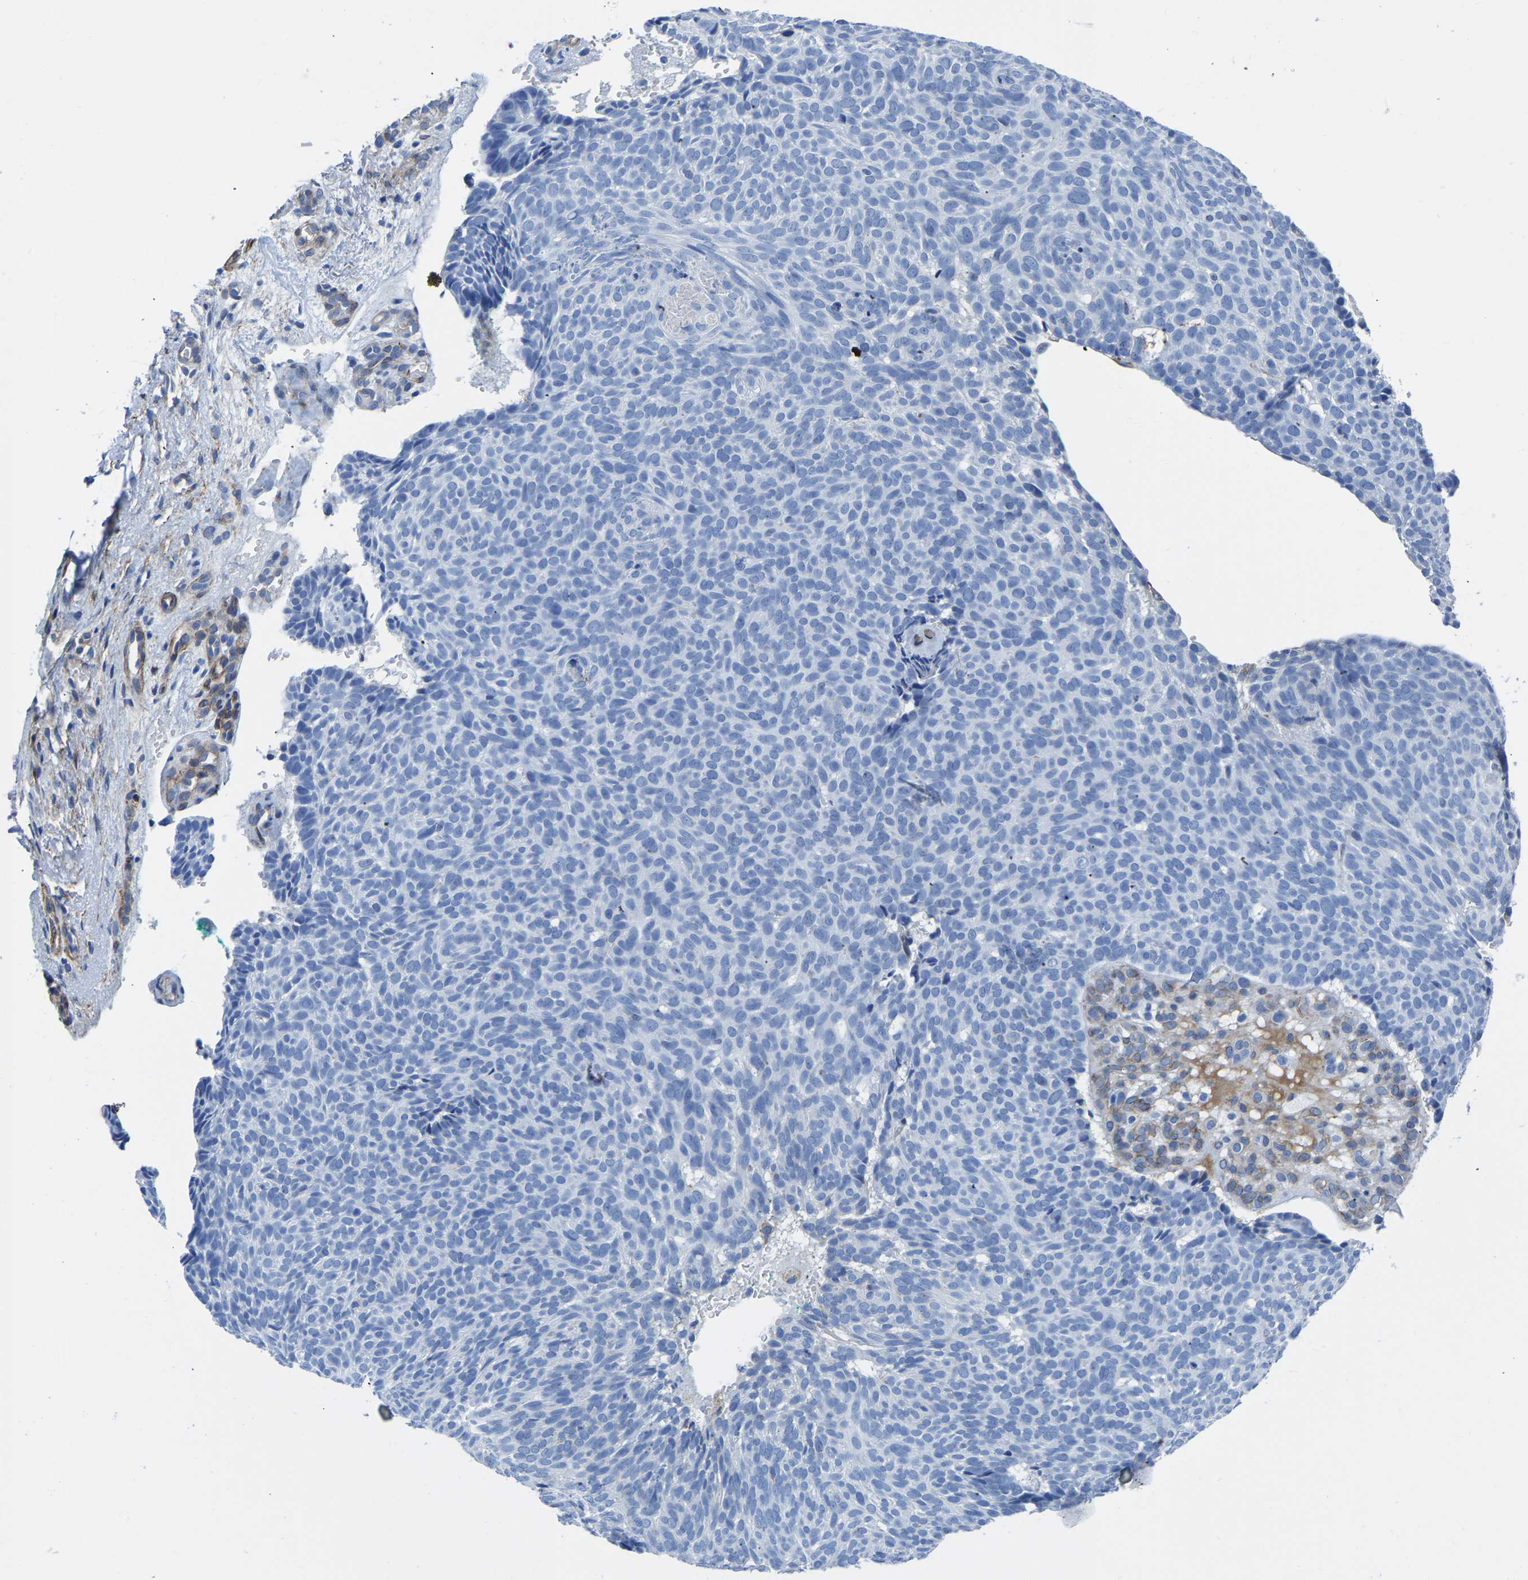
{"staining": {"intensity": "negative", "quantity": "none", "location": "none"}, "tissue": "skin cancer", "cell_type": "Tumor cells", "image_type": "cancer", "snomed": [{"axis": "morphology", "description": "Basal cell carcinoma"}, {"axis": "topography", "description": "Skin"}], "caption": "A high-resolution image shows immunohistochemistry staining of basal cell carcinoma (skin), which exhibits no significant staining in tumor cells.", "gene": "SLC45A3", "patient": {"sex": "male", "age": 61}}